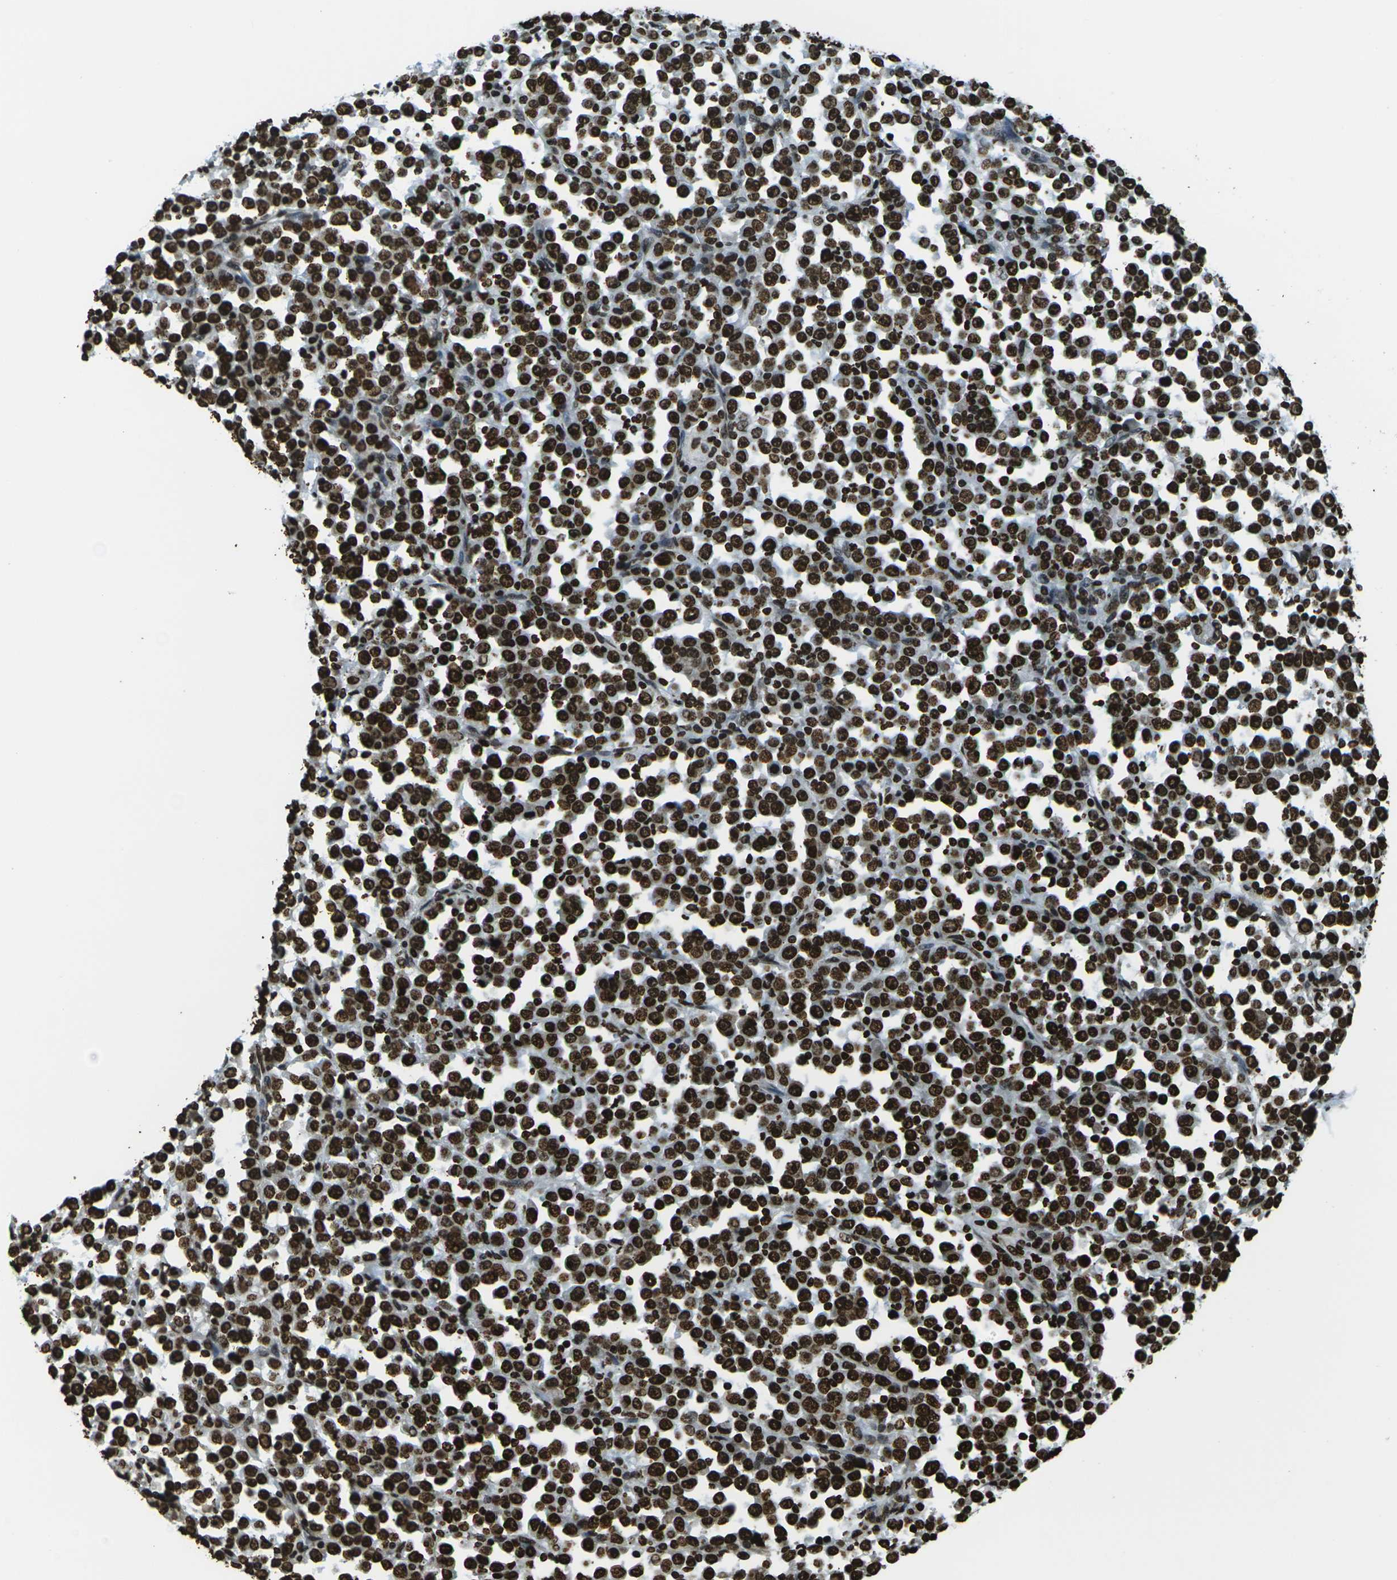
{"staining": {"intensity": "strong", "quantity": ">75%", "location": "nuclear"}, "tissue": "stomach cancer", "cell_type": "Tumor cells", "image_type": "cancer", "snomed": [{"axis": "morphology", "description": "Normal tissue, NOS"}, {"axis": "morphology", "description": "Adenocarcinoma, NOS"}, {"axis": "topography", "description": "Stomach, upper"}, {"axis": "topography", "description": "Stomach"}], "caption": "A brown stain shows strong nuclear staining of a protein in human adenocarcinoma (stomach) tumor cells. (DAB IHC with brightfield microscopy, high magnification).", "gene": "H1-2", "patient": {"sex": "male", "age": 59}}